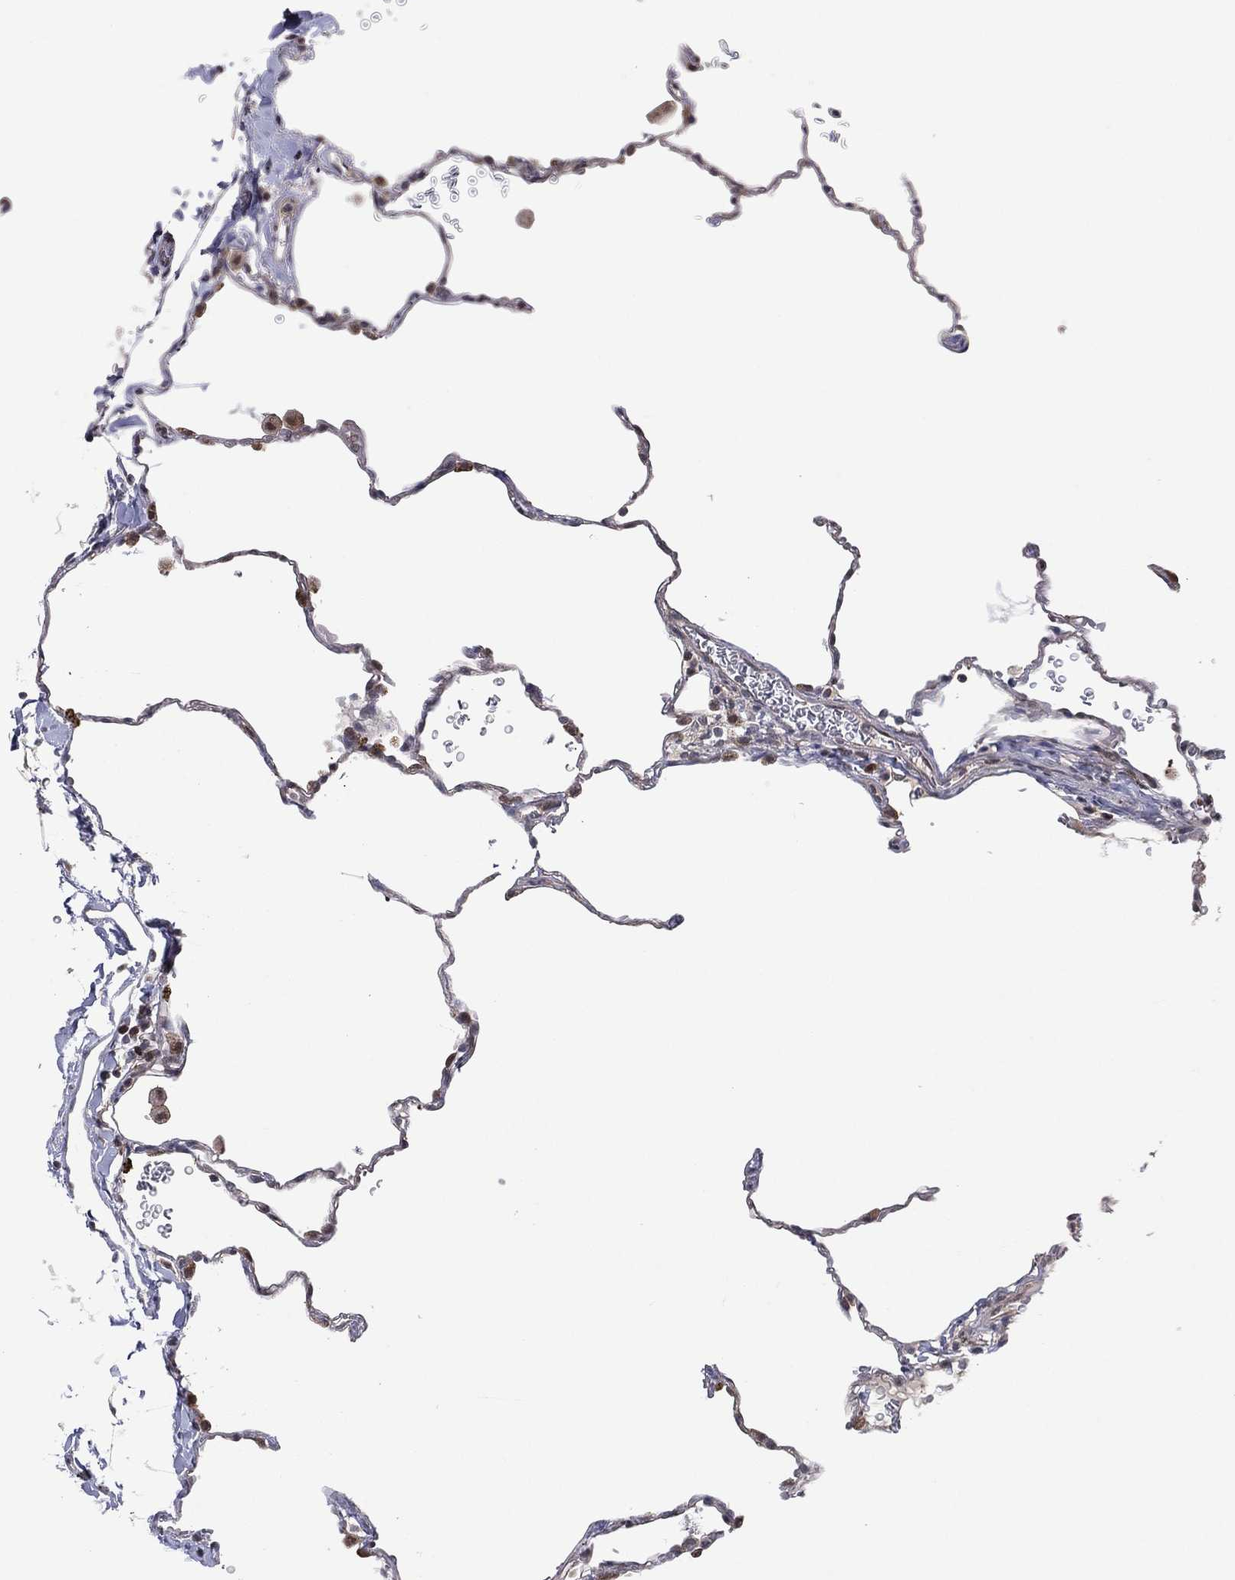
{"staining": {"intensity": "negative", "quantity": "none", "location": "none"}, "tissue": "lung", "cell_type": "Alveolar cells", "image_type": "normal", "snomed": [{"axis": "morphology", "description": "Normal tissue, NOS"}, {"axis": "morphology", "description": "Adenocarcinoma, metastatic, NOS"}, {"axis": "topography", "description": "Lung"}], "caption": "Alveolar cells show no significant protein positivity in normal lung. (DAB IHC, high magnification).", "gene": "ICOSLG", "patient": {"sex": "male", "age": 45}}